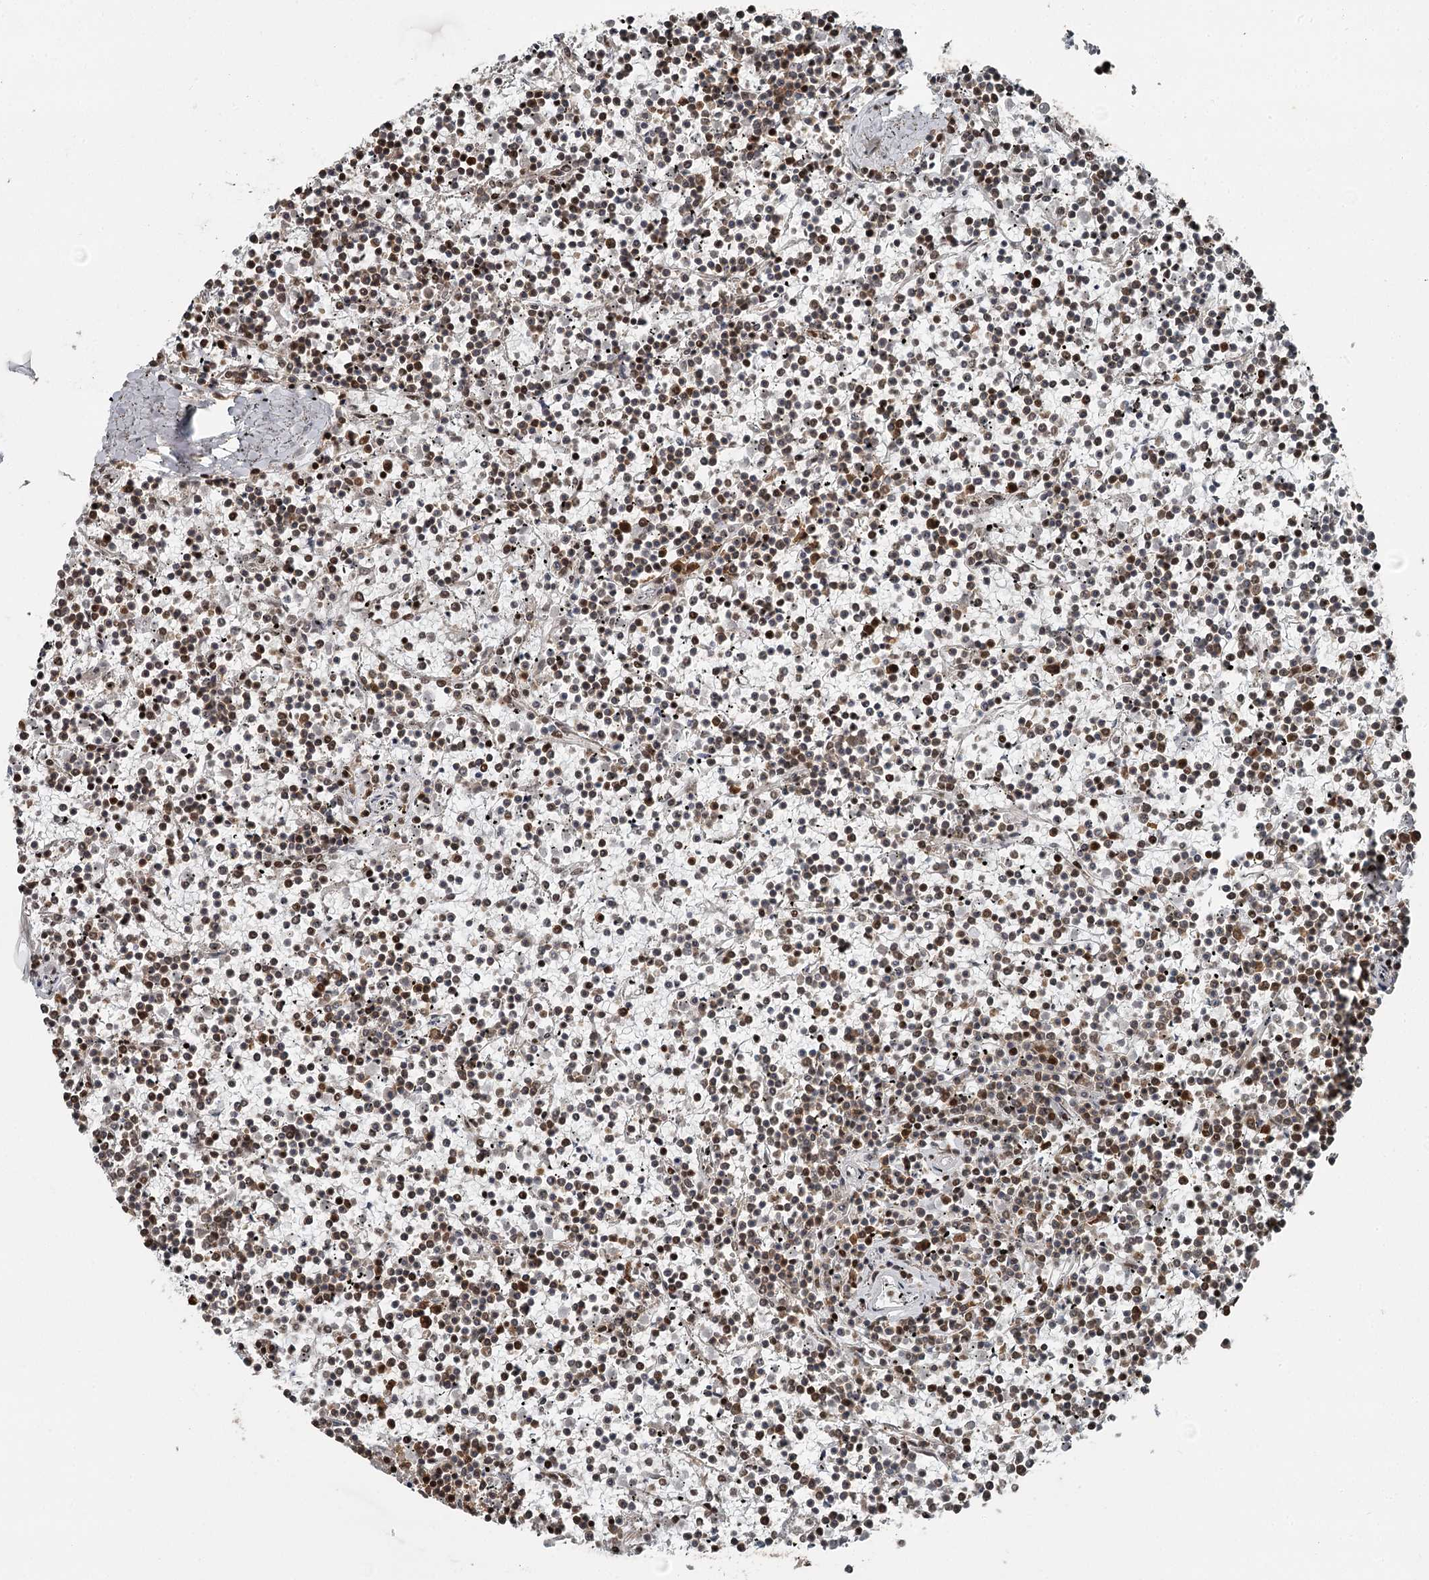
{"staining": {"intensity": "moderate", "quantity": ">75%", "location": "nuclear"}, "tissue": "lymphoma", "cell_type": "Tumor cells", "image_type": "cancer", "snomed": [{"axis": "morphology", "description": "Malignant lymphoma, non-Hodgkin's type, Low grade"}, {"axis": "topography", "description": "Spleen"}], "caption": "This is a photomicrograph of immunohistochemistry (IHC) staining of malignant lymphoma, non-Hodgkin's type (low-grade), which shows moderate expression in the nuclear of tumor cells.", "gene": "RBBP7", "patient": {"sex": "female", "age": 19}}